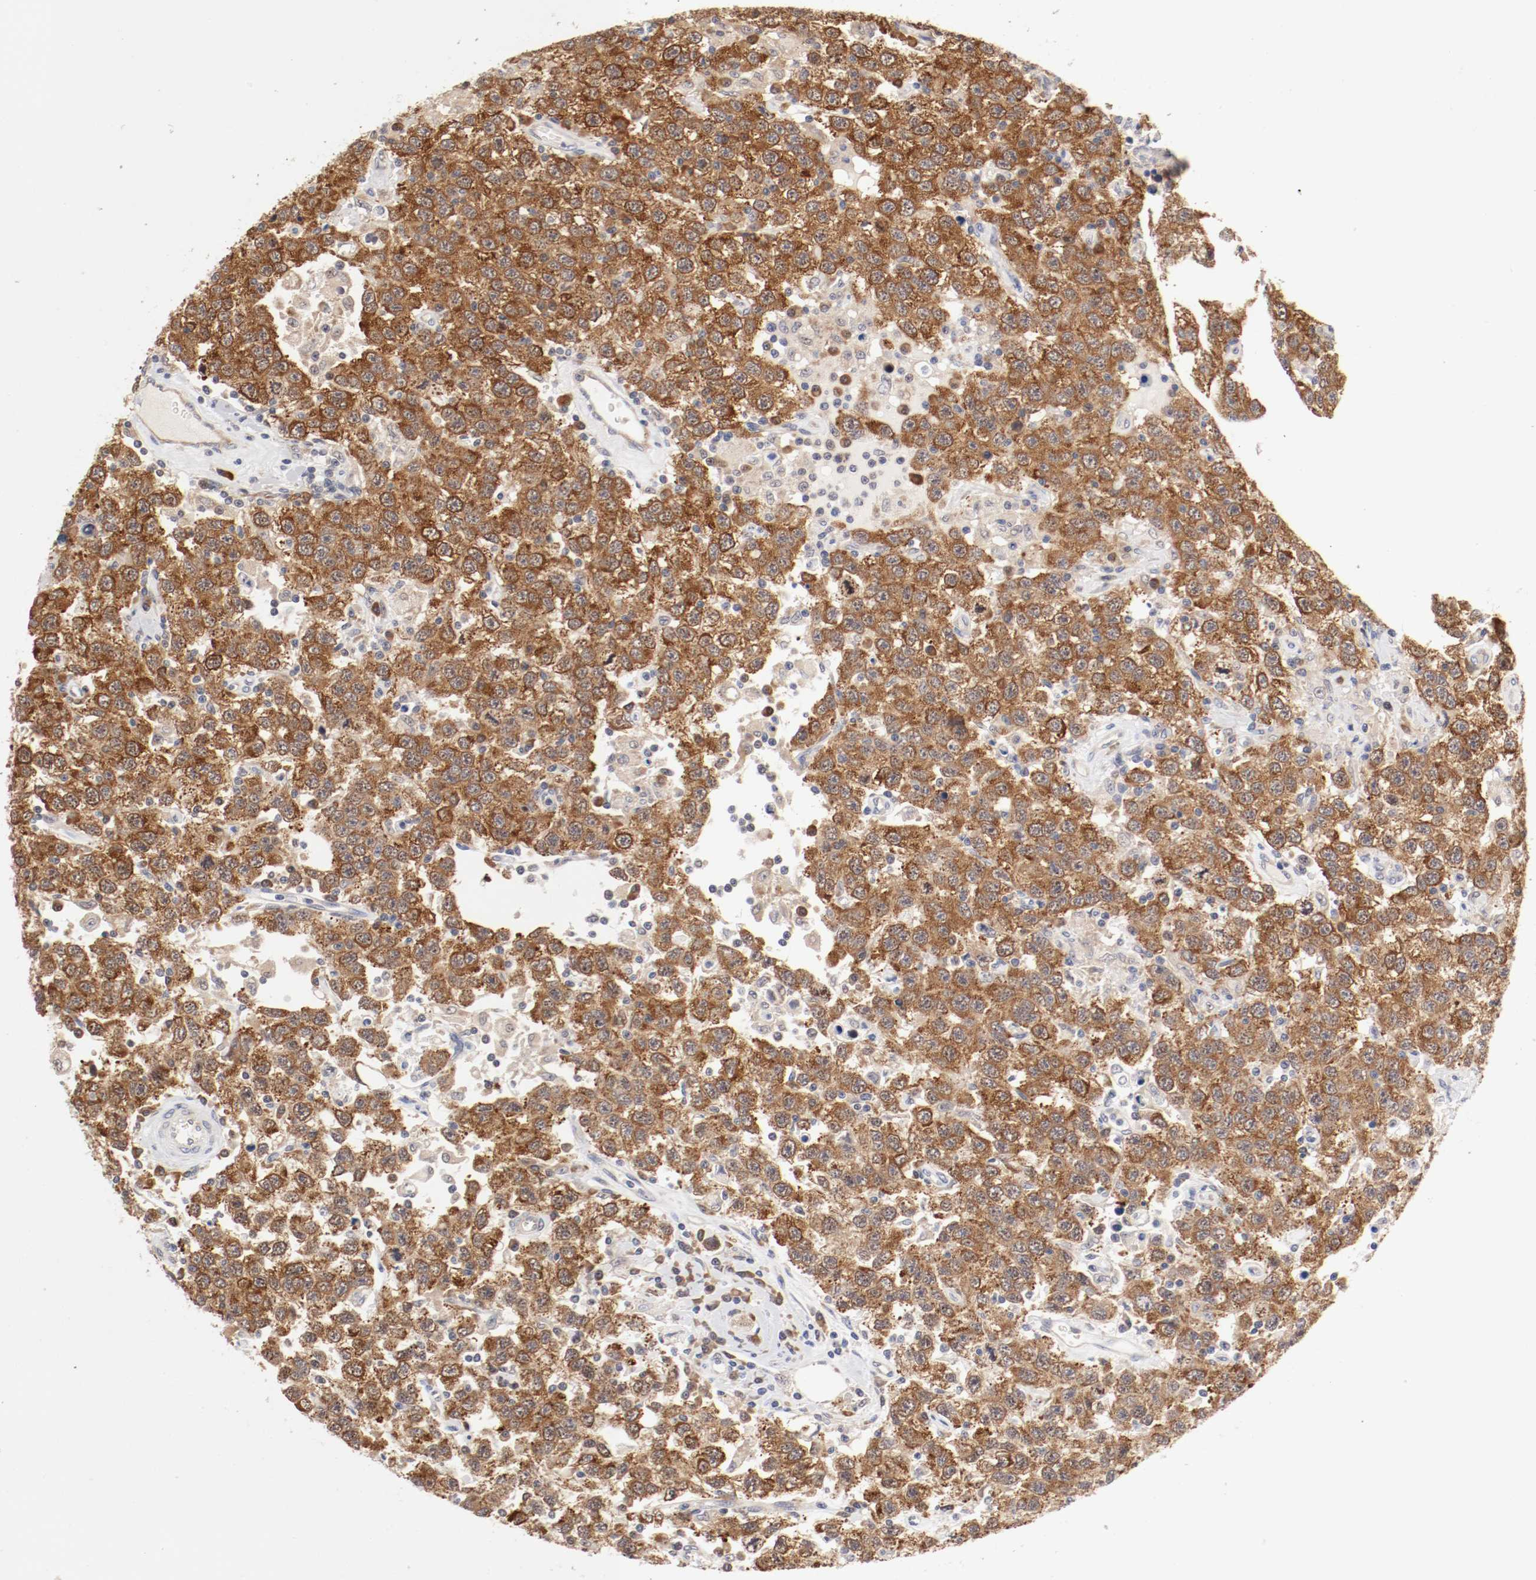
{"staining": {"intensity": "strong", "quantity": ">75%", "location": "cytoplasmic/membranous"}, "tissue": "testis cancer", "cell_type": "Tumor cells", "image_type": "cancer", "snomed": [{"axis": "morphology", "description": "Seminoma, NOS"}, {"axis": "topography", "description": "Testis"}], "caption": "Strong cytoplasmic/membranous protein expression is seen in approximately >75% of tumor cells in testis cancer.", "gene": "FKBP3", "patient": {"sex": "male", "age": 41}}